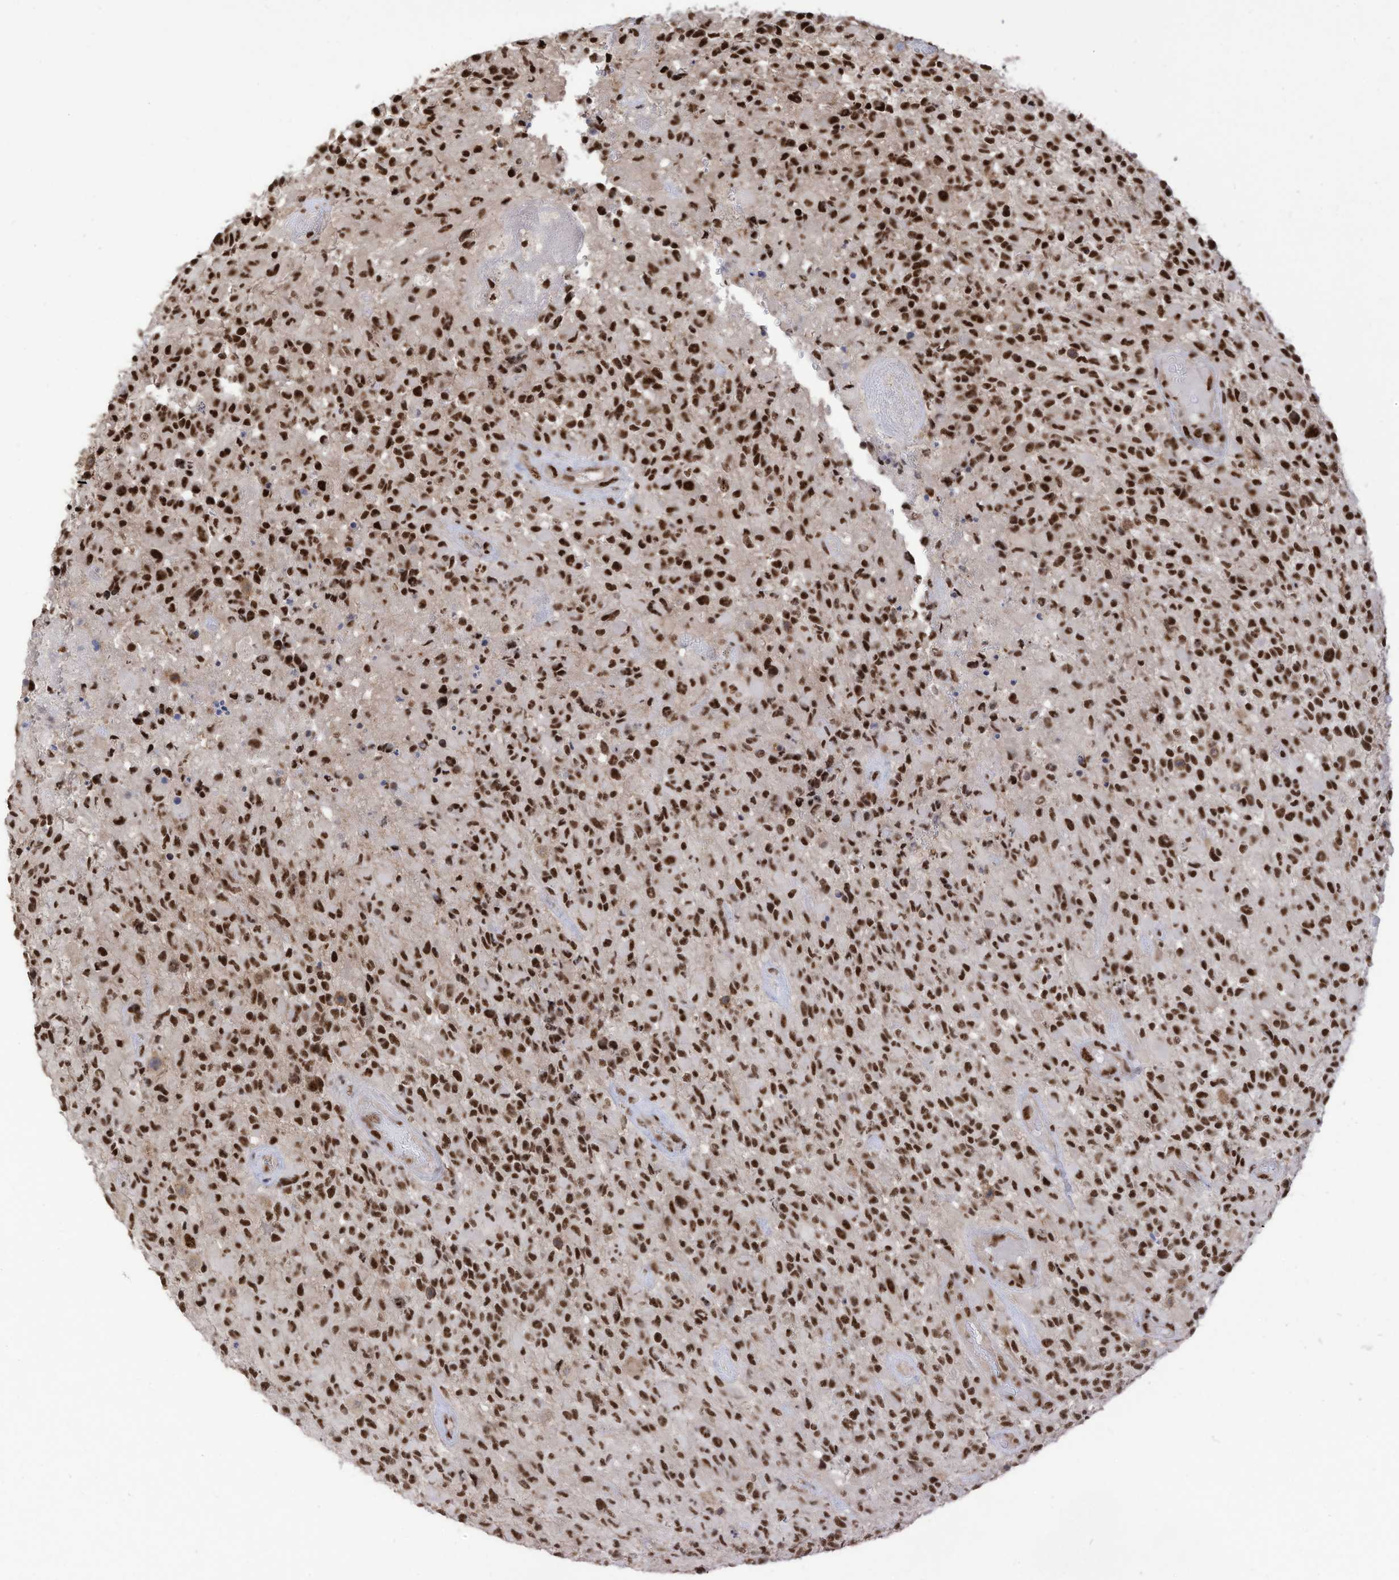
{"staining": {"intensity": "strong", "quantity": ">75%", "location": "nuclear"}, "tissue": "glioma", "cell_type": "Tumor cells", "image_type": "cancer", "snomed": [{"axis": "morphology", "description": "Glioma, malignant, High grade"}, {"axis": "morphology", "description": "Glioblastoma, NOS"}, {"axis": "topography", "description": "Brain"}], "caption": "Tumor cells exhibit high levels of strong nuclear expression in about >75% of cells in glioma.", "gene": "SF3A3", "patient": {"sex": "male", "age": 60}}